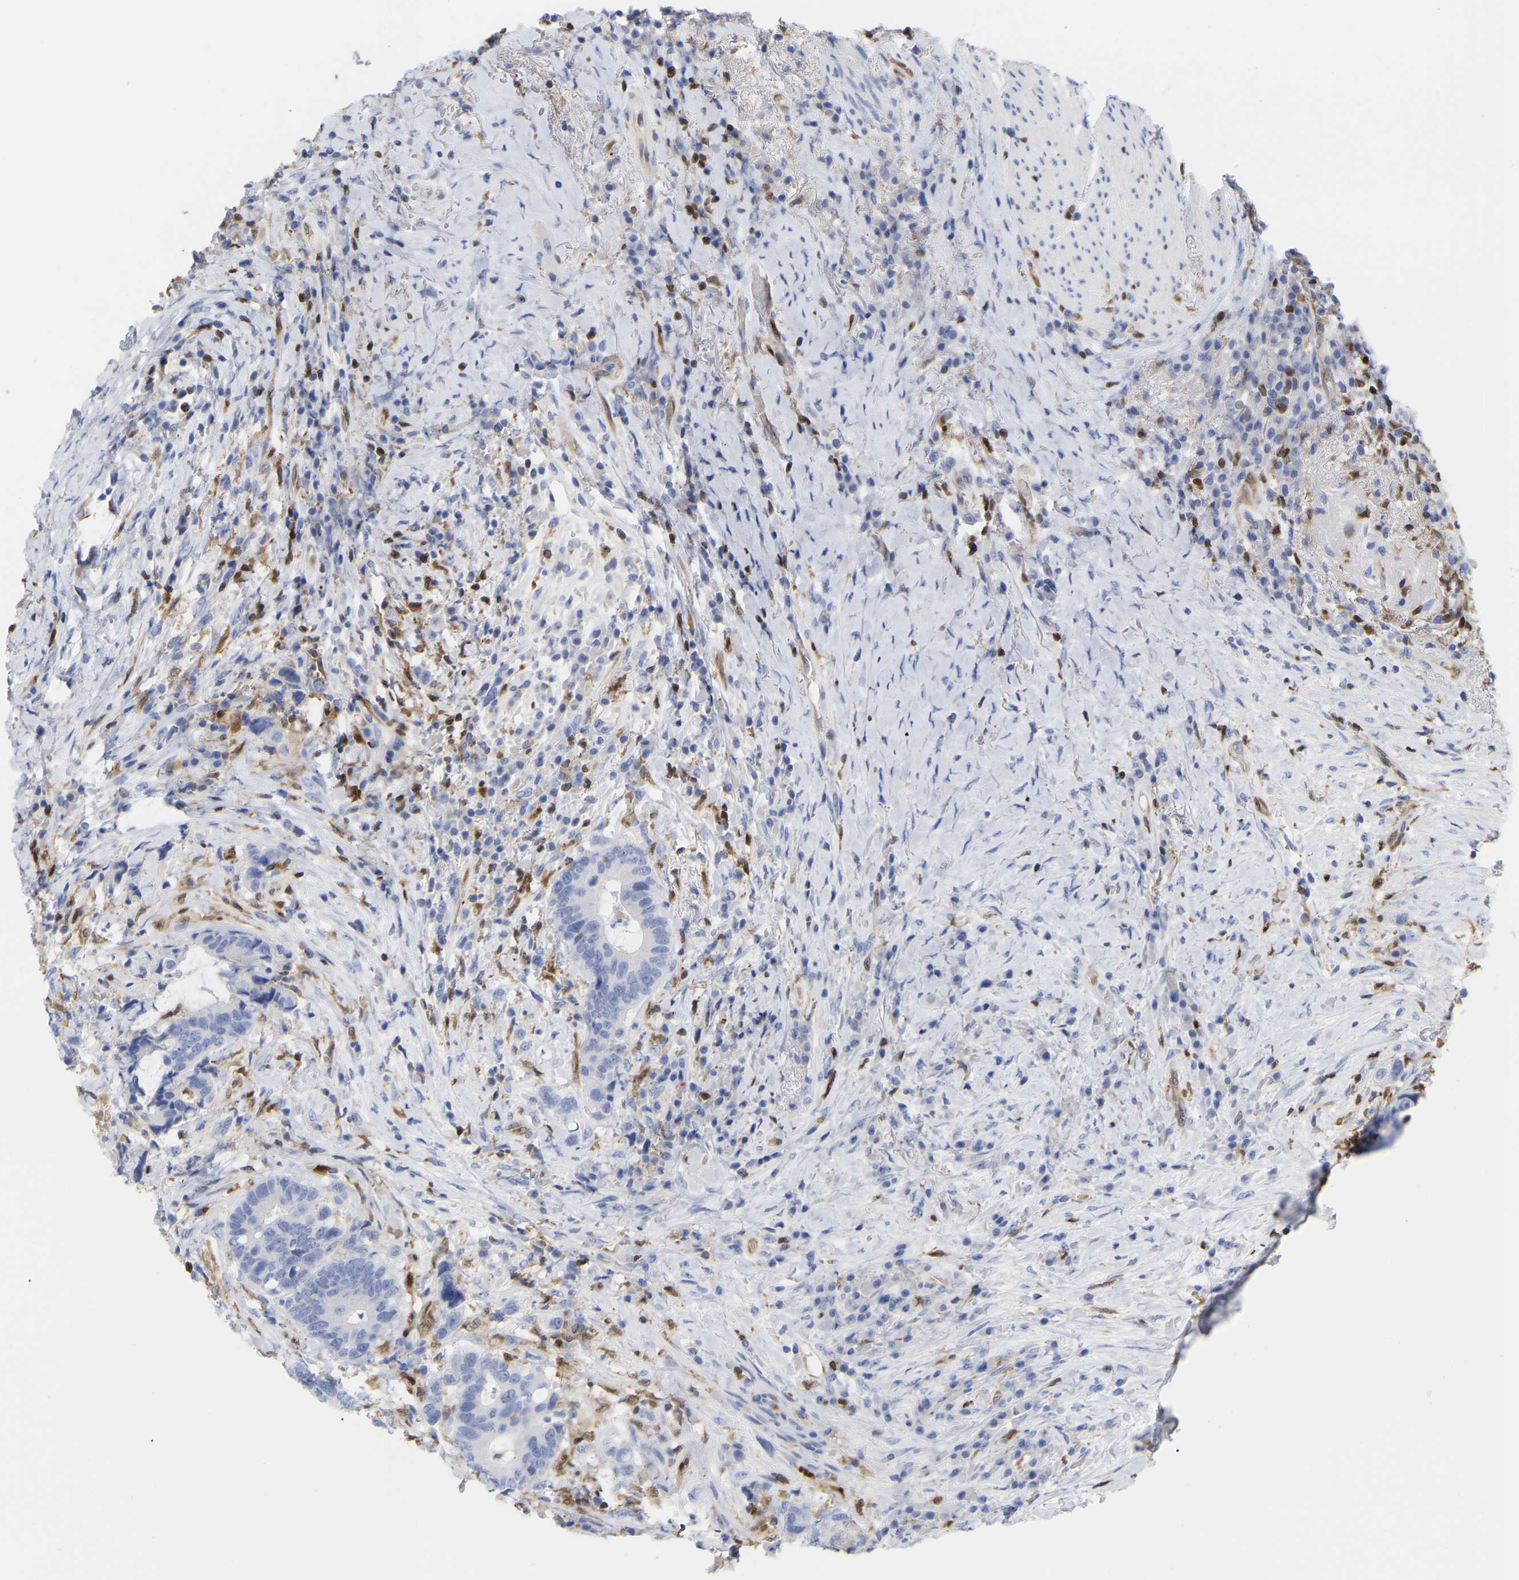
{"staining": {"intensity": "negative", "quantity": "none", "location": "none"}, "tissue": "colorectal cancer", "cell_type": "Tumor cells", "image_type": "cancer", "snomed": [{"axis": "morphology", "description": "Adenocarcinoma, NOS"}, {"axis": "topography", "description": "Rectum"}], "caption": "Human colorectal cancer (adenocarcinoma) stained for a protein using IHC displays no staining in tumor cells.", "gene": "GIMAP4", "patient": {"sex": "female", "age": 89}}